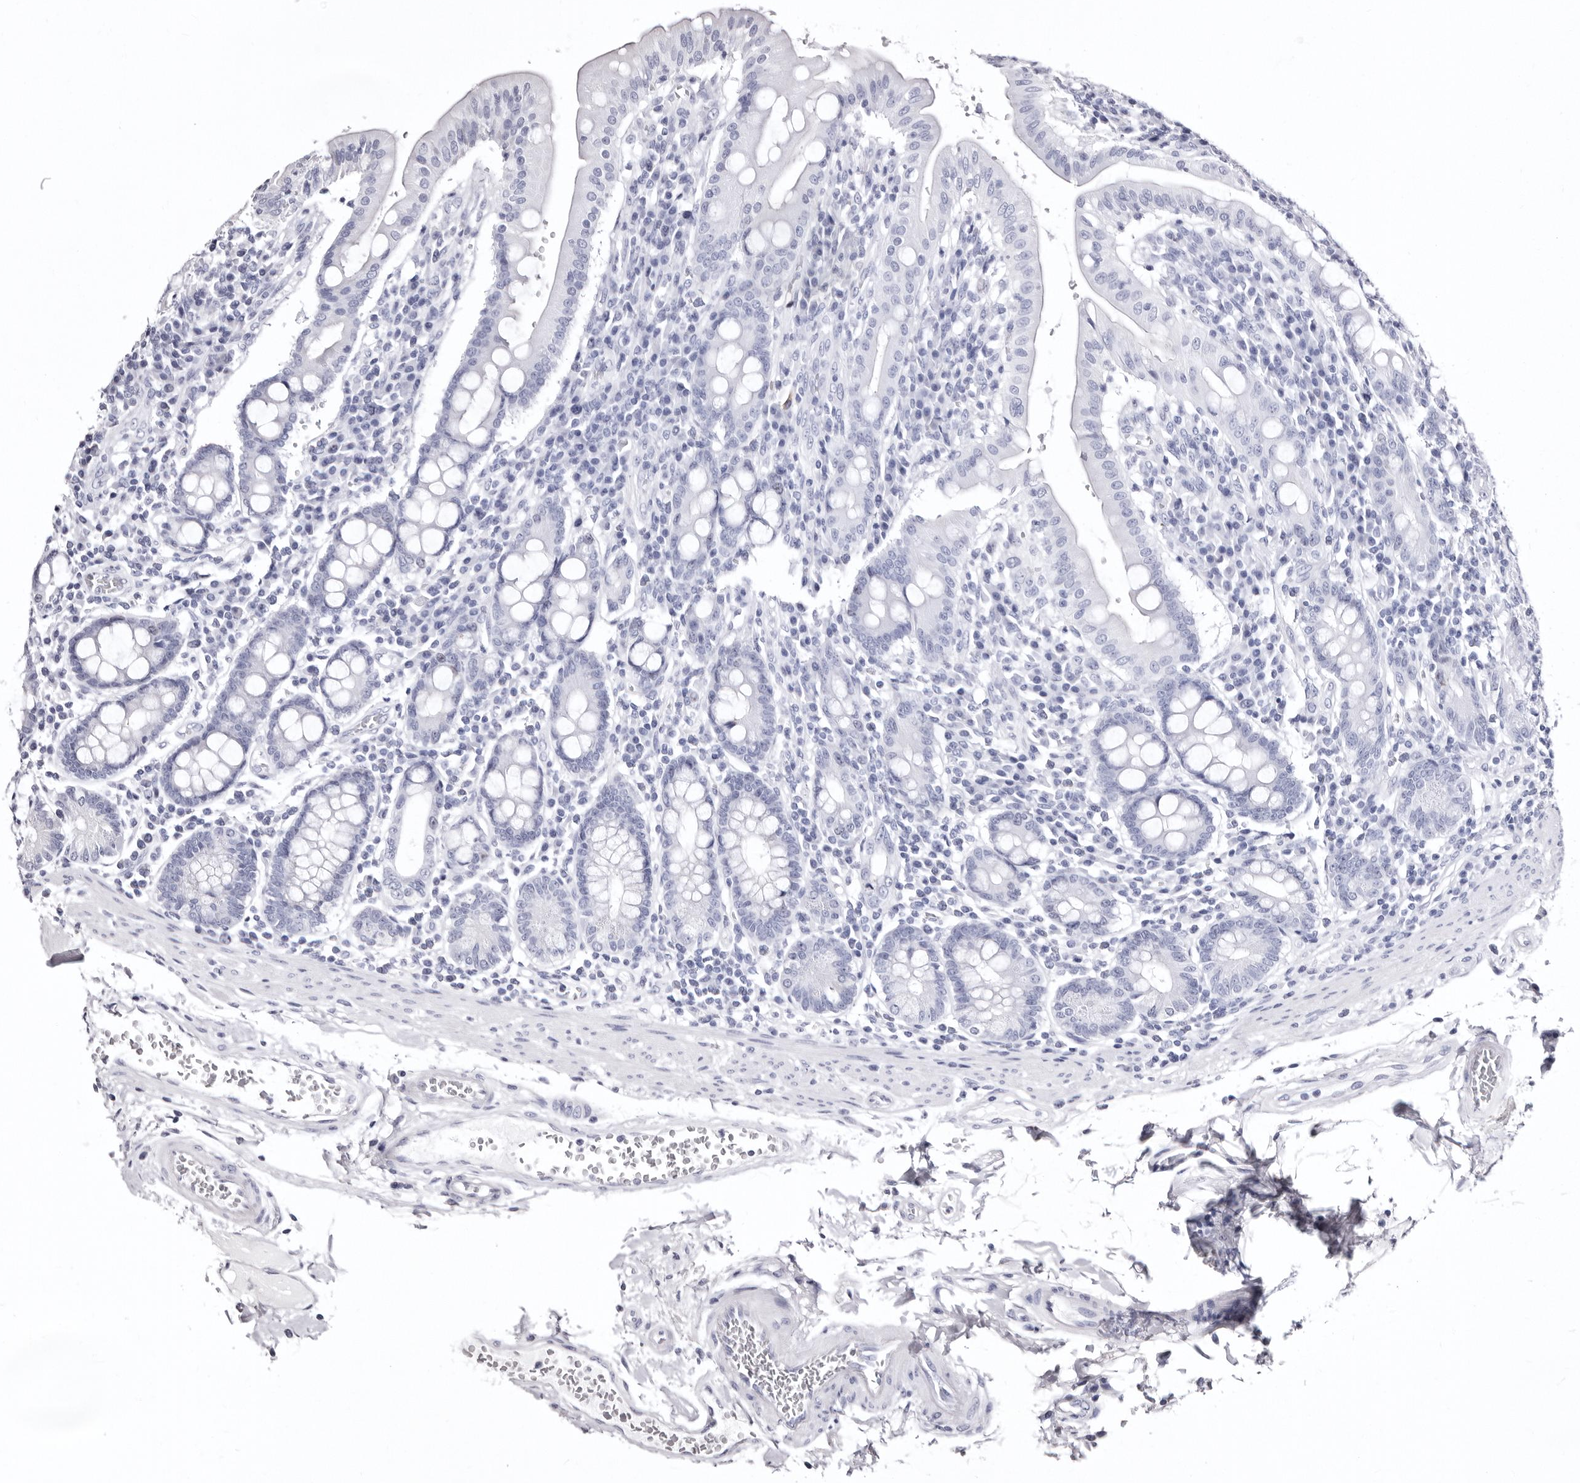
{"staining": {"intensity": "negative", "quantity": "none", "location": "none"}, "tissue": "duodenum", "cell_type": "Glandular cells", "image_type": "normal", "snomed": [{"axis": "morphology", "description": "Normal tissue, NOS"}, {"axis": "morphology", "description": "Adenocarcinoma, NOS"}, {"axis": "topography", "description": "Pancreas"}, {"axis": "topography", "description": "Duodenum"}], "caption": "This is an immunohistochemistry (IHC) histopathology image of normal human duodenum. There is no expression in glandular cells.", "gene": "CDCA8", "patient": {"sex": "male", "age": 50}}